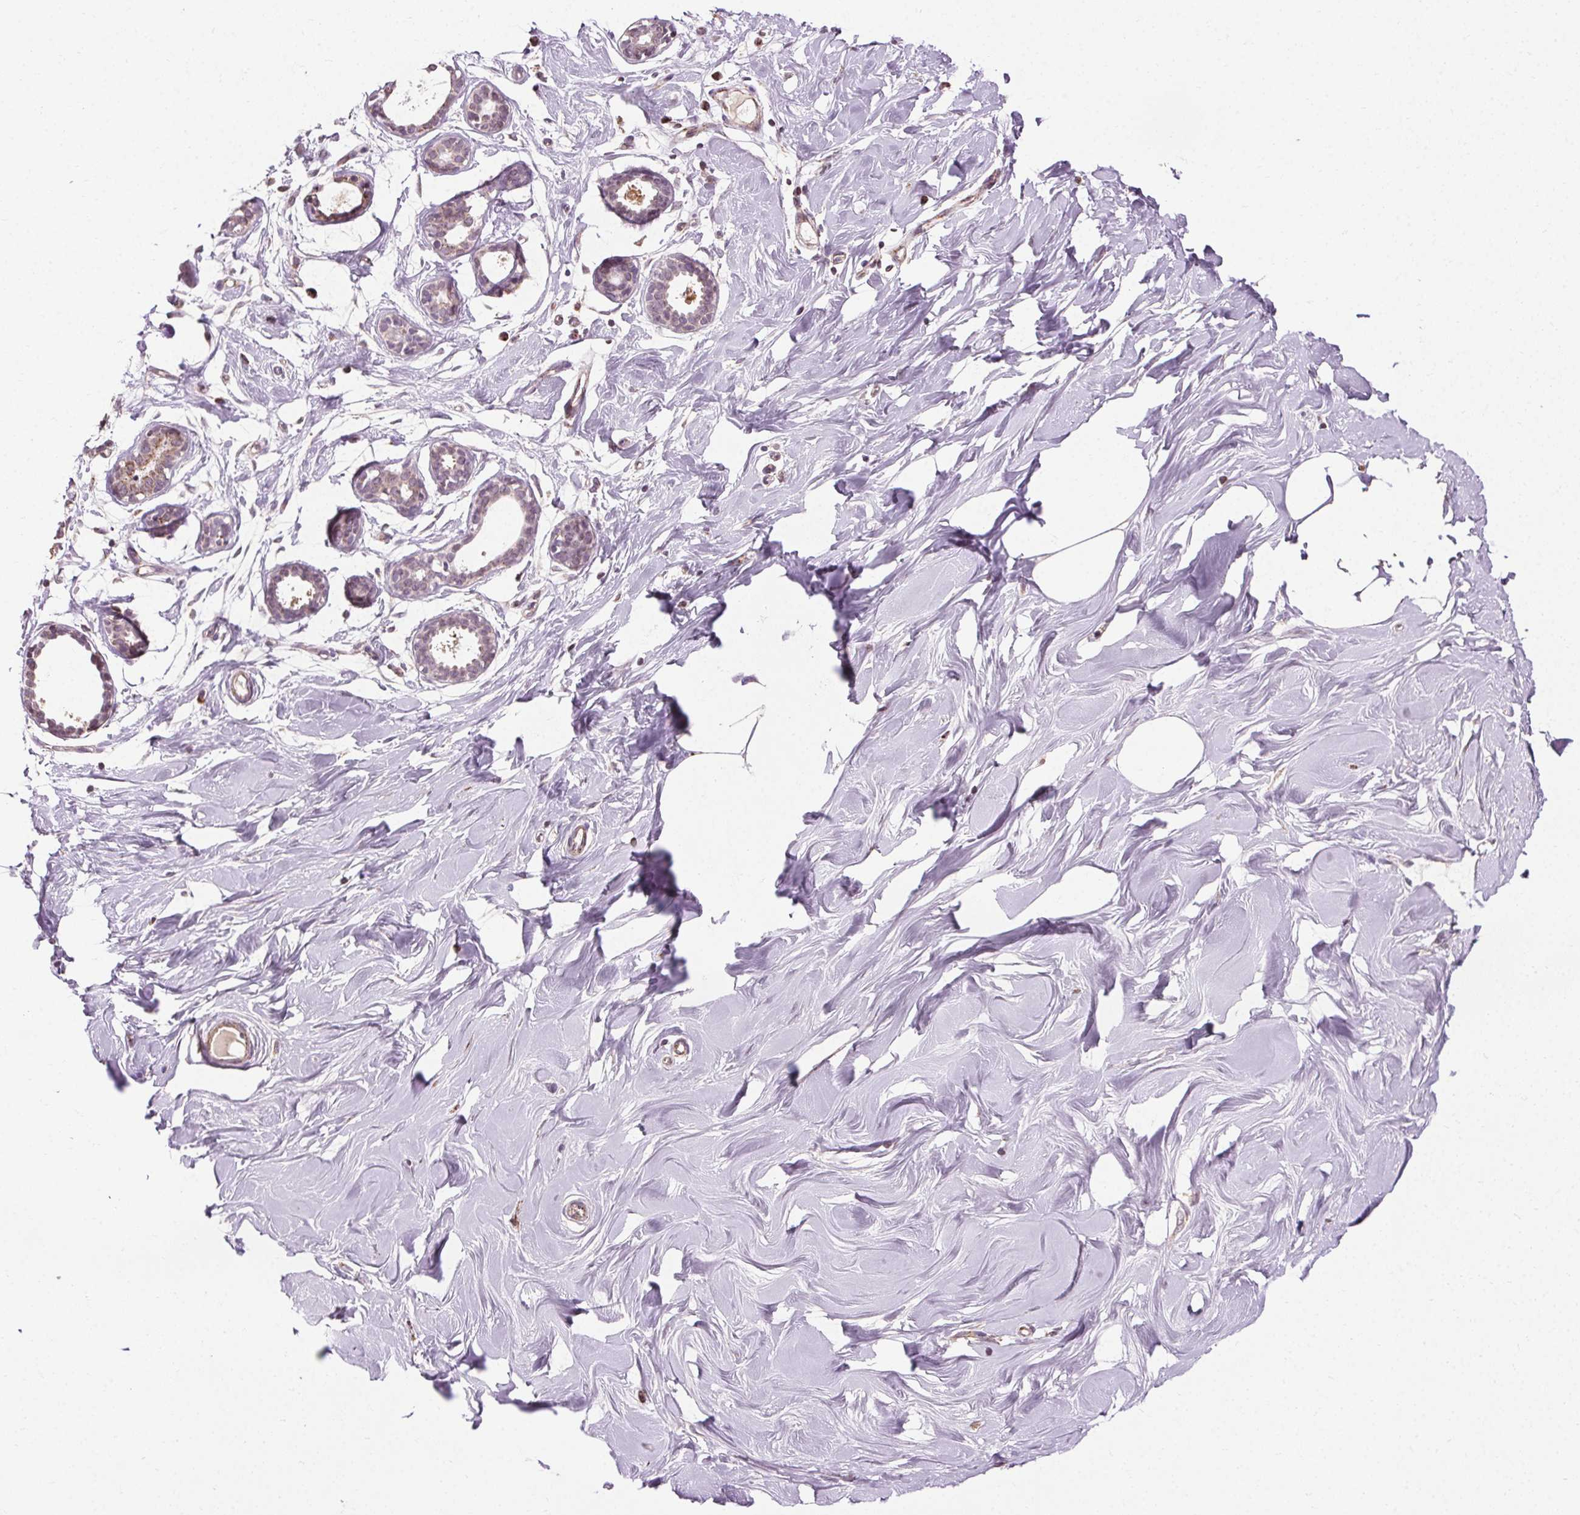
{"staining": {"intensity": "weak", "quantity": "<25%", "location": "cytoplasmic/membranous"}, "tissue": "breast", "cell_type": "Adipocytes", "image_type": "normal", "snomed": [{"axis": "morphology", "description": "Normal tissue, NOS"}, {"axis": "topography", "description": "Breast"}], "caption": "DAB (3,3'-diaminobenzidine) immunohistochemical staining of normal human breast shows no significant positivity in adipocytes. Nuclei are stained in blue.", "gene": "LFNG", "patient": {"sex": "female", "age": 27}}